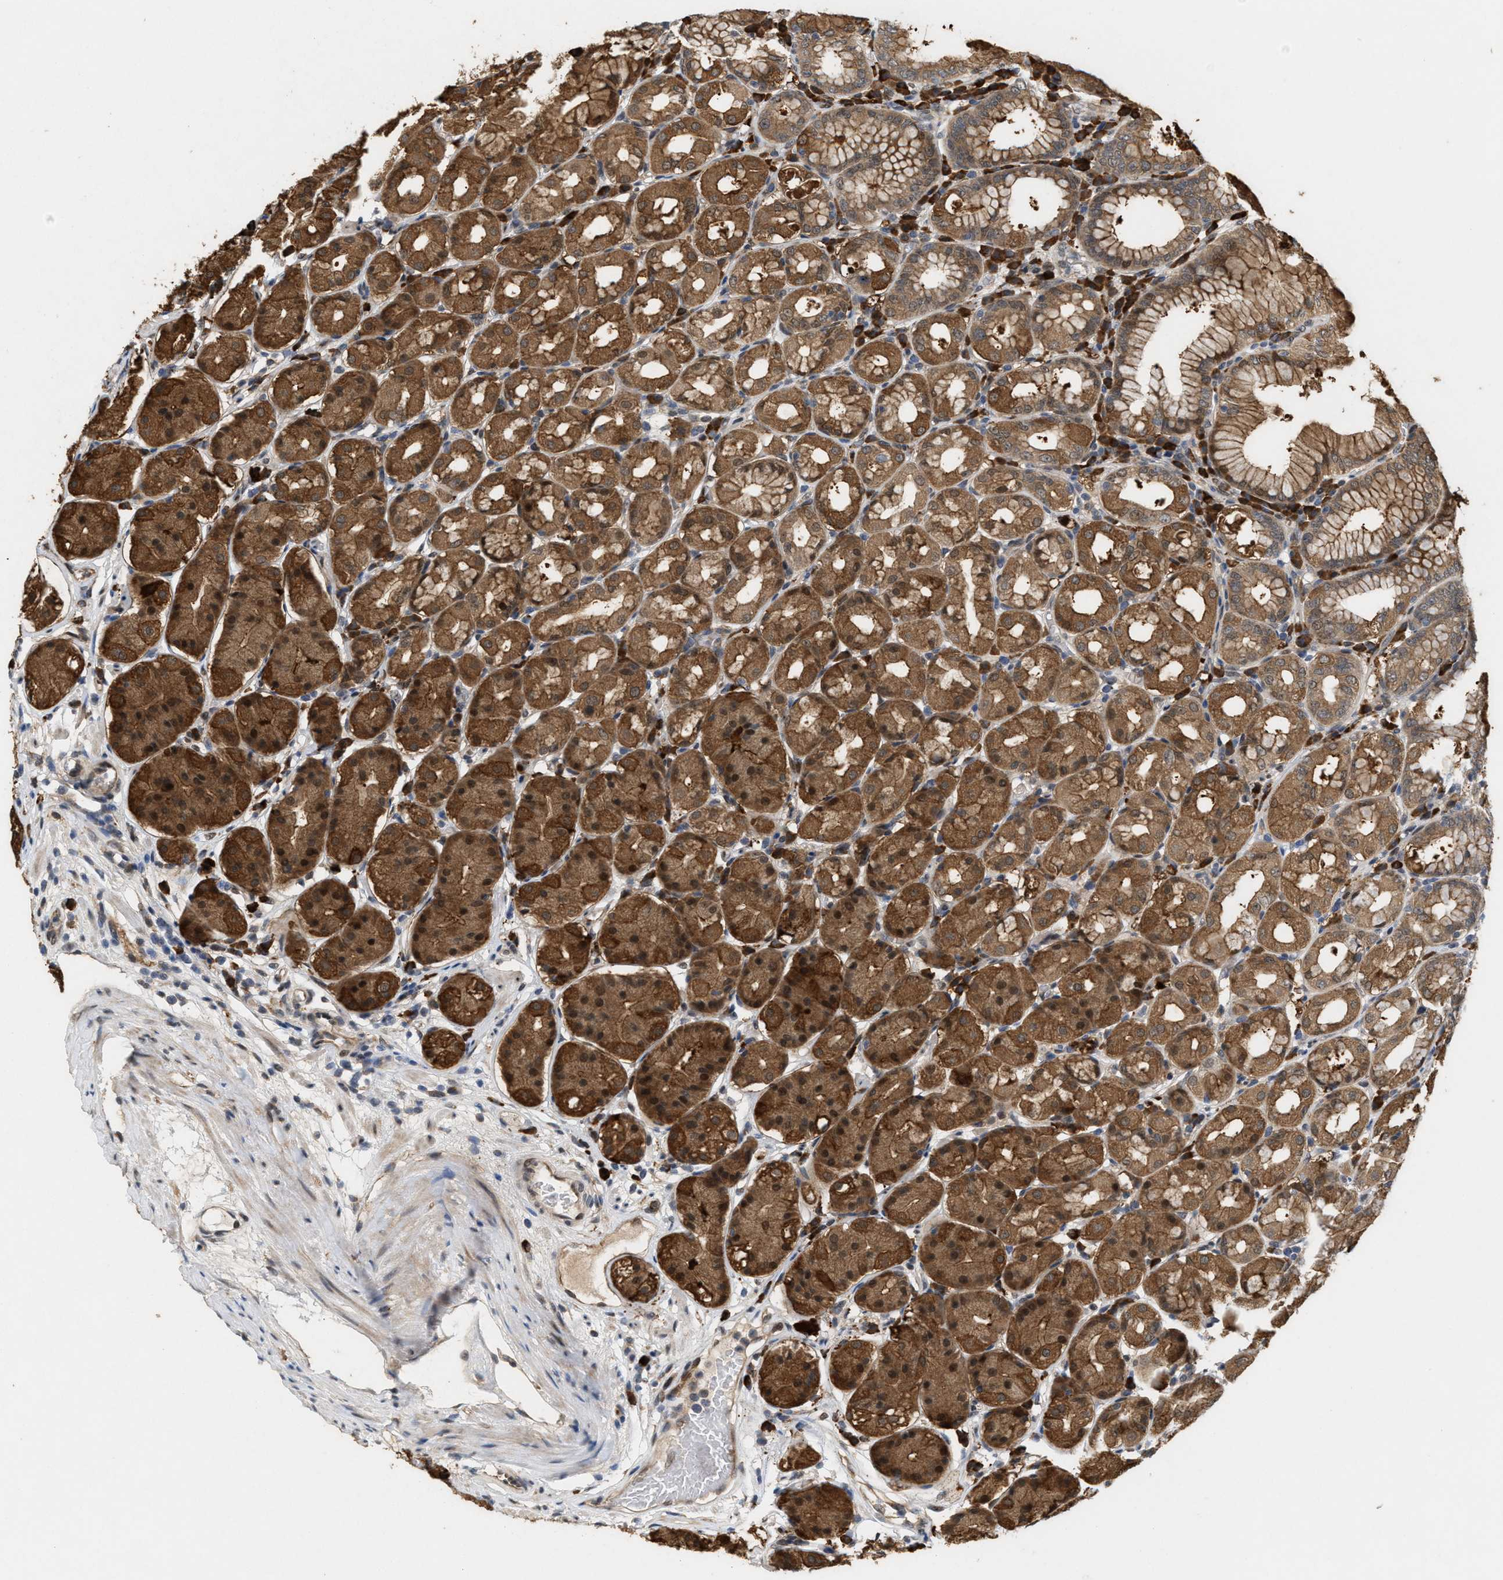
{"staining": {"intensity": "strong", "quantity": ">75%", "location": "cytoplasmic/membranous,nuclear"}, "tissue": "stomach", "cell_type": "Glandular cells", "image_type": "normal", "snomed": [{"axis": "morphology", "description": "Normal tissue, NOS"}, {"axis": "topography", "description": "Stomach"}, {"axis": "topography", "description": "Stomach, lower"}], "caption": "Immunohistochemical staining of unremarkable human stomach demonstrates >75% levels of strong cytoplasmic/membranous,nuclear protein staining in about >75% of glandular cells. The protein is stained brown, and the nuclei are stained in blue (DAB IHC with brightfield microscopy, high magnification).", "gene": "MFSD6", "patient": {"sex": "female", "age": 56}}